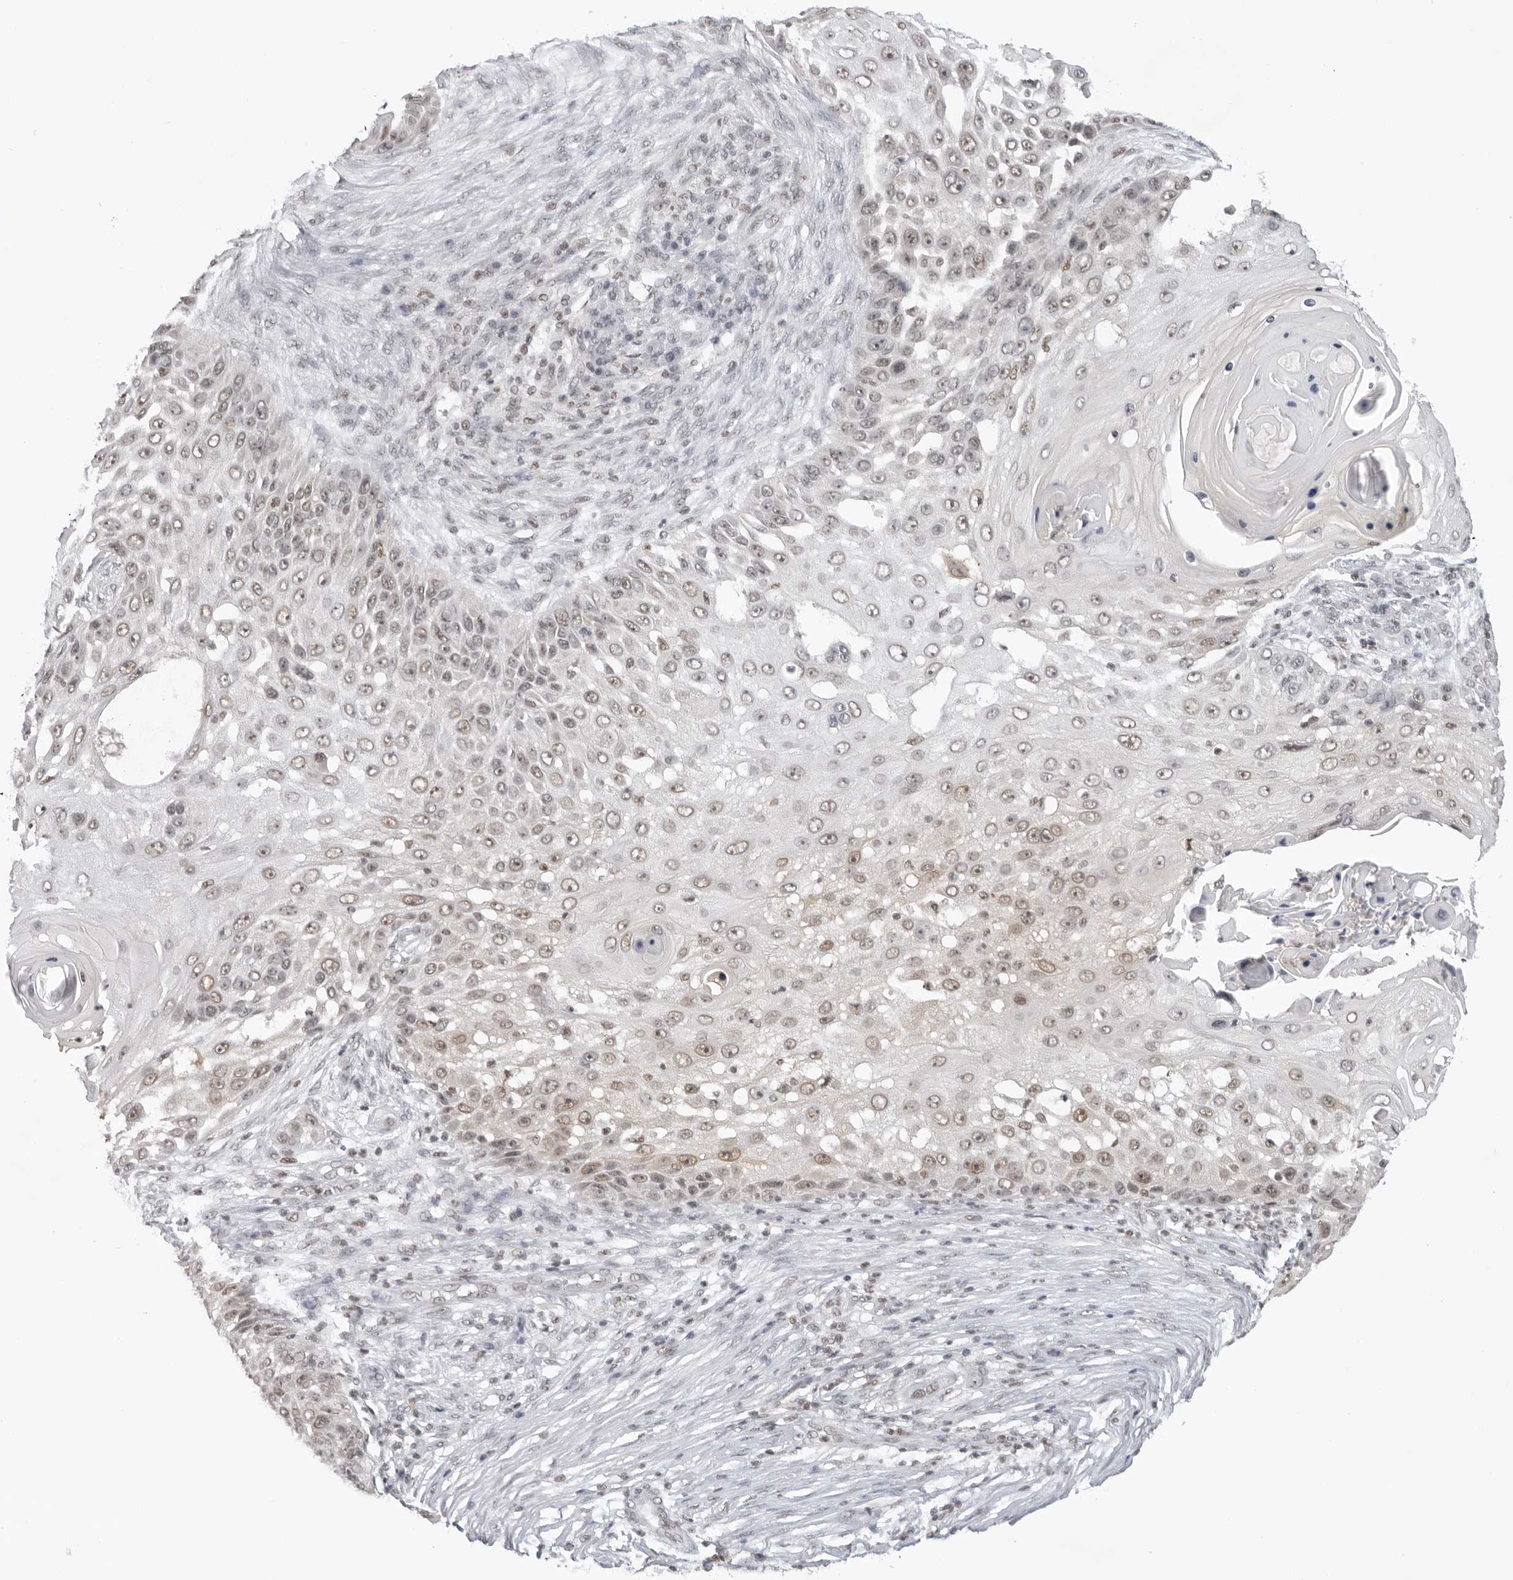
{"staining": {"intensity": "weak", "quantity": "<25%", "location": "nuclear"}, "tissue": "skin cancer", "cell_type": "Tumor cells", "image_type": "cancer", "snomed": [{"axis": "morphology", "description": "Squamous cell carcinoma, NOS"}, {"axis": "topography", "description": "Skin"}], "caption": "Human skin cancer stained for a protein using immunohistochemistry (IHC) displays no staining in tumor cells.", "gene": "RPA2", "patient": {"sex": "female", "age": 44}}